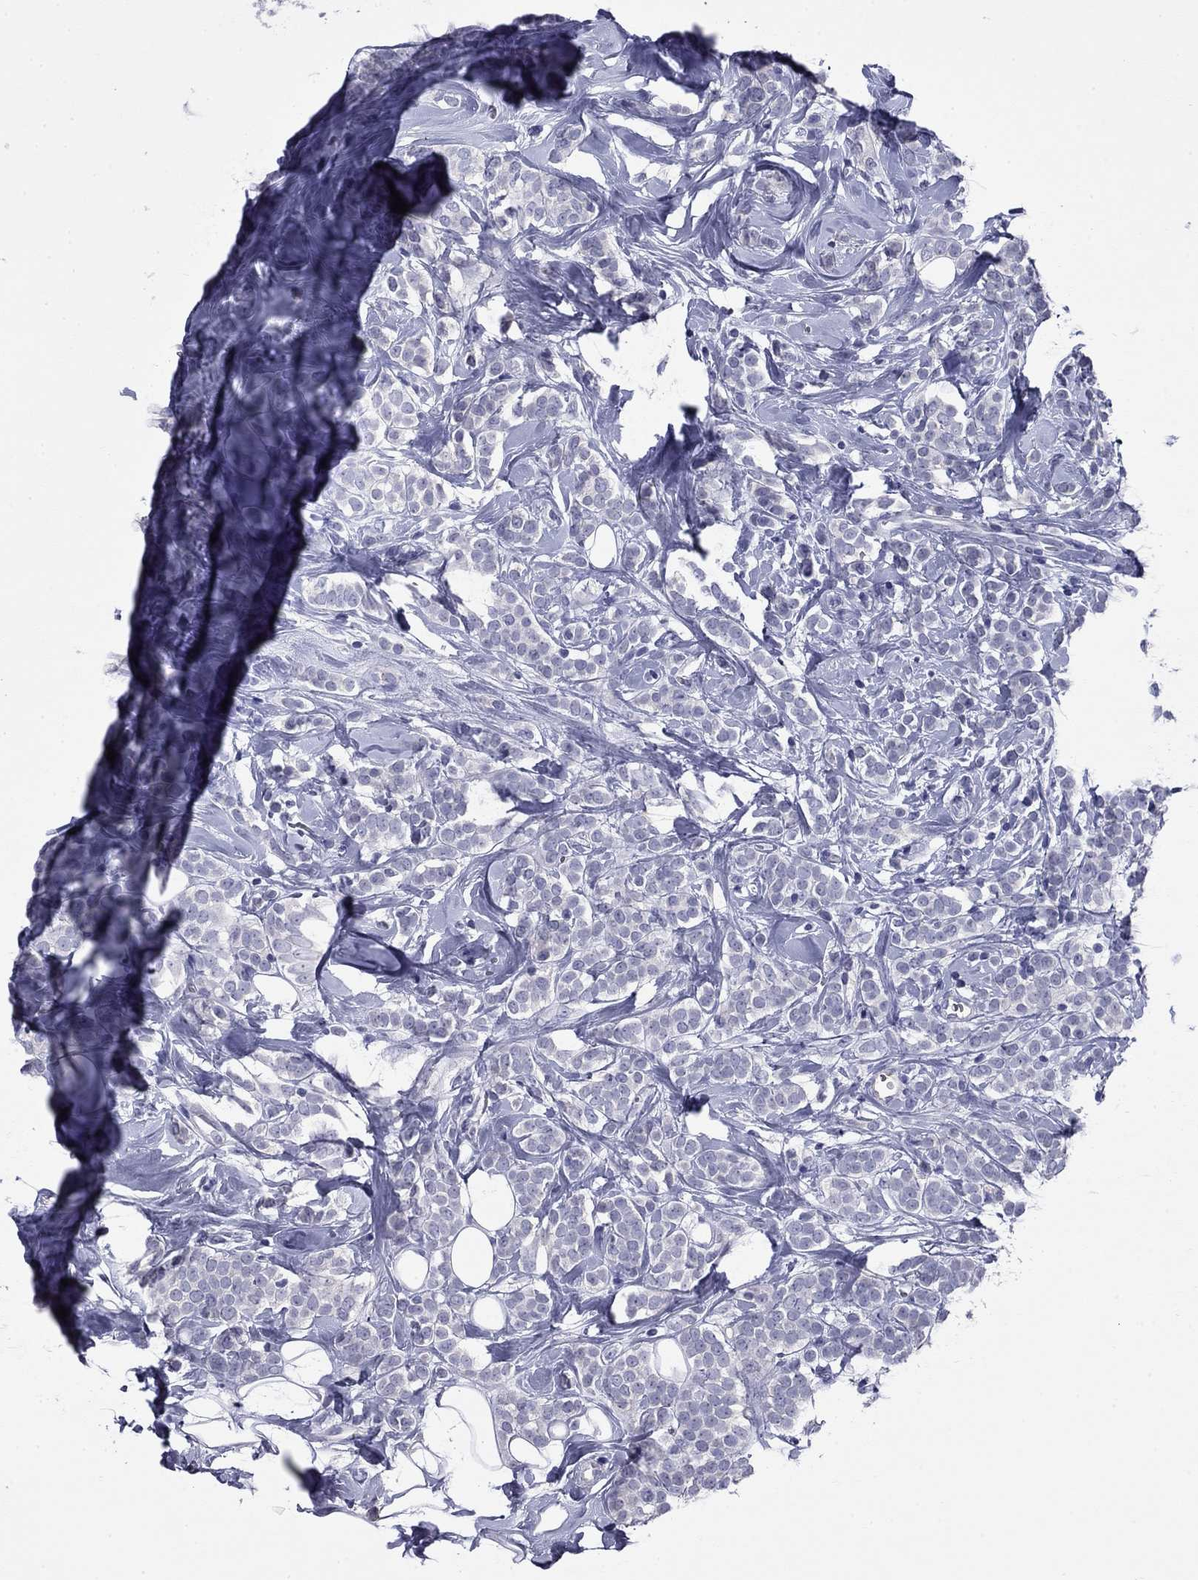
{"staining": {"intensity": "negative", "quantity": "none", "location": "none"}, "tissue": "breast cancer", "cell_type": "Tumor cells", "image_type": "cancer", "snomed": [{"axis": "morphology", "description": "Lobular carcinoma"}, {"axis": "topography", "description": "Breast"}], "caption": "Human breast lobular carcinoma stained for a protein using IHC displays no staining in tumor cells.", "gene": "CFAP119", "patient": {"sex": "female", "age": 49}}